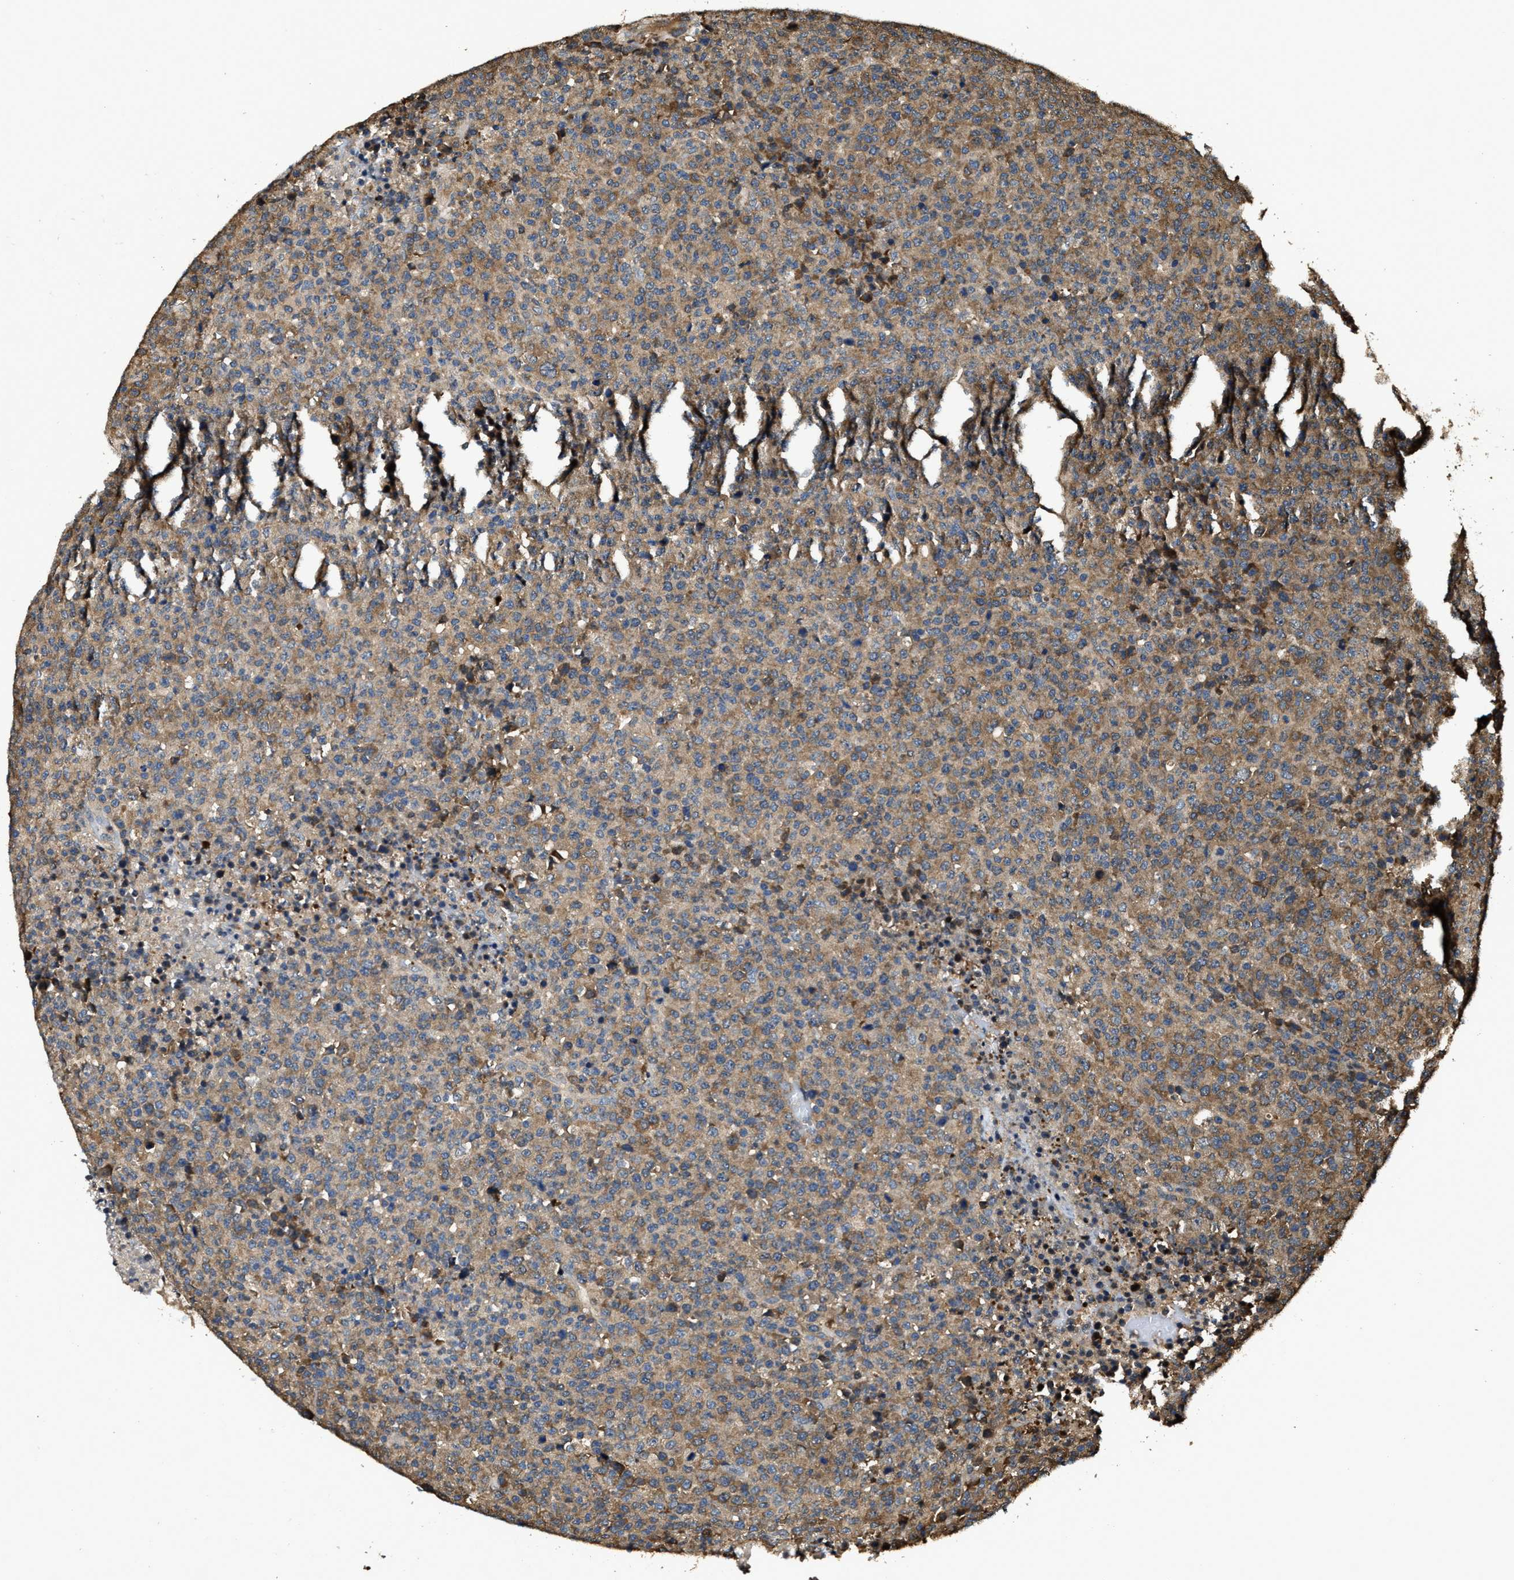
{"staining": {"intensity": "moderate", "quantity": ">75%", "location": "cytoplasmic/membranous"}, "tissue": "lymphoma", "cell_type": "Tumor cells", "image_type": "cancer", "snomed": [{"axis": "morphology", "description": "Malignant lymphoma, non-Hodgkin's type, High grade"}, {"axis": "topography", "description": "Lymph node"}], "caption": "Human malignant lymphoma, non-Hodgkin's type (high-grade) stained with a brown dye reveals moderate cytoplasmic/membranous positive positivity in approximately >75% of tumor cells.", "gene": "GFRA3", "patient": {"sex": "male", "age": 13}}